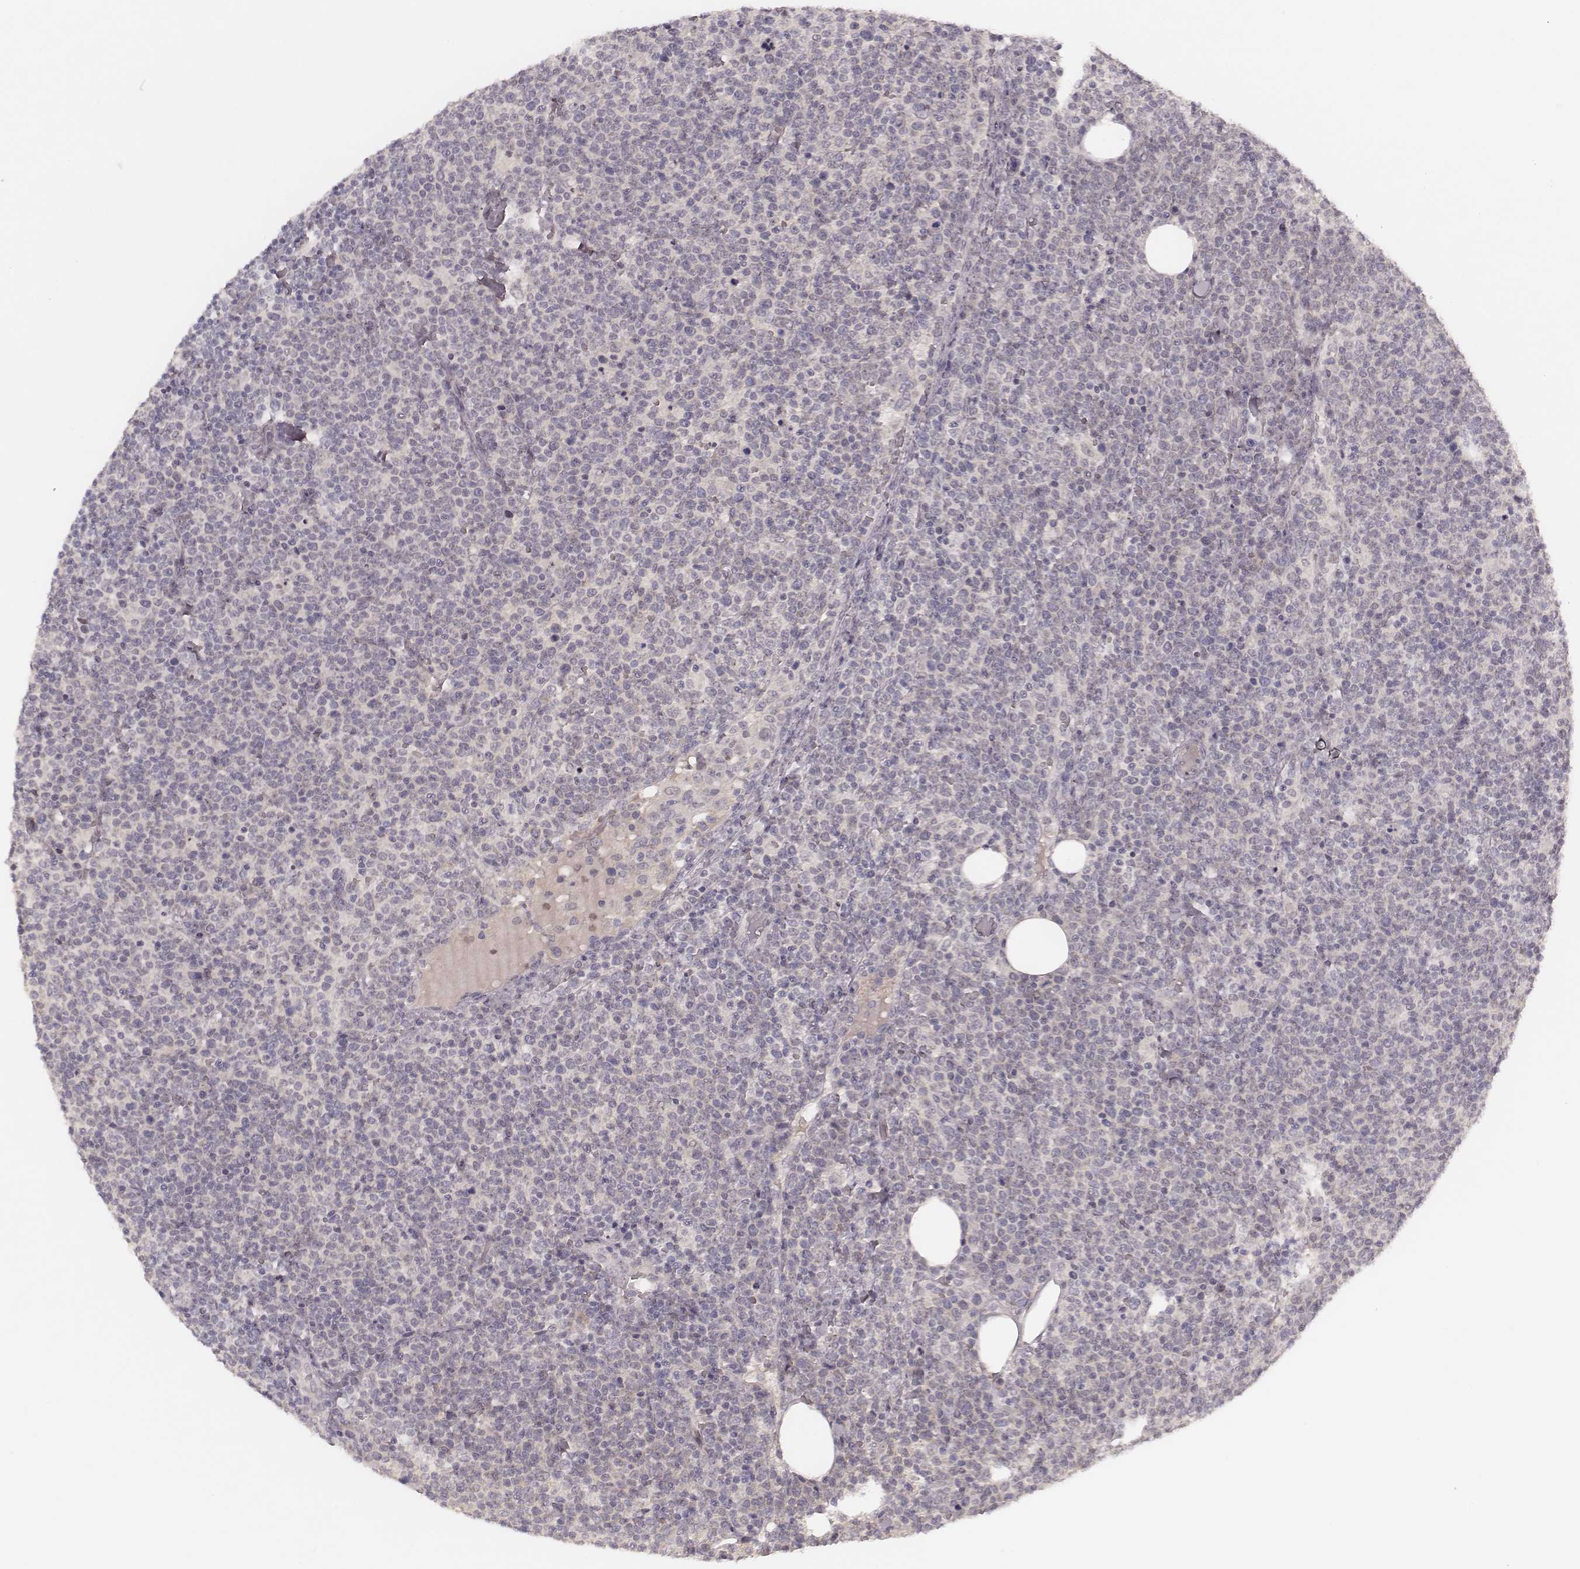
{"staining": {"intensity": "negative", "quantity": "none", "location": "none"}, "tissue": "lymphoma", "cell_type": "Tumor cells", "image_type": "cancer", "snomed": [{"axis": "morphology", "description": "Malignant lymphoma, non-Hodgkin's type, High grade"}, {"axis": "topography", "description": "Lymph node"}], "caption": "DAB (3,3'-diaminobenzidine) immunohistochemical staining of human malignant lymphoma, non-Hodgkin's type (high-grade) exhibits no significant expression in tumor cells.", "gene": "FAM13B", "patient": {"sex": "male", "age": 61}}